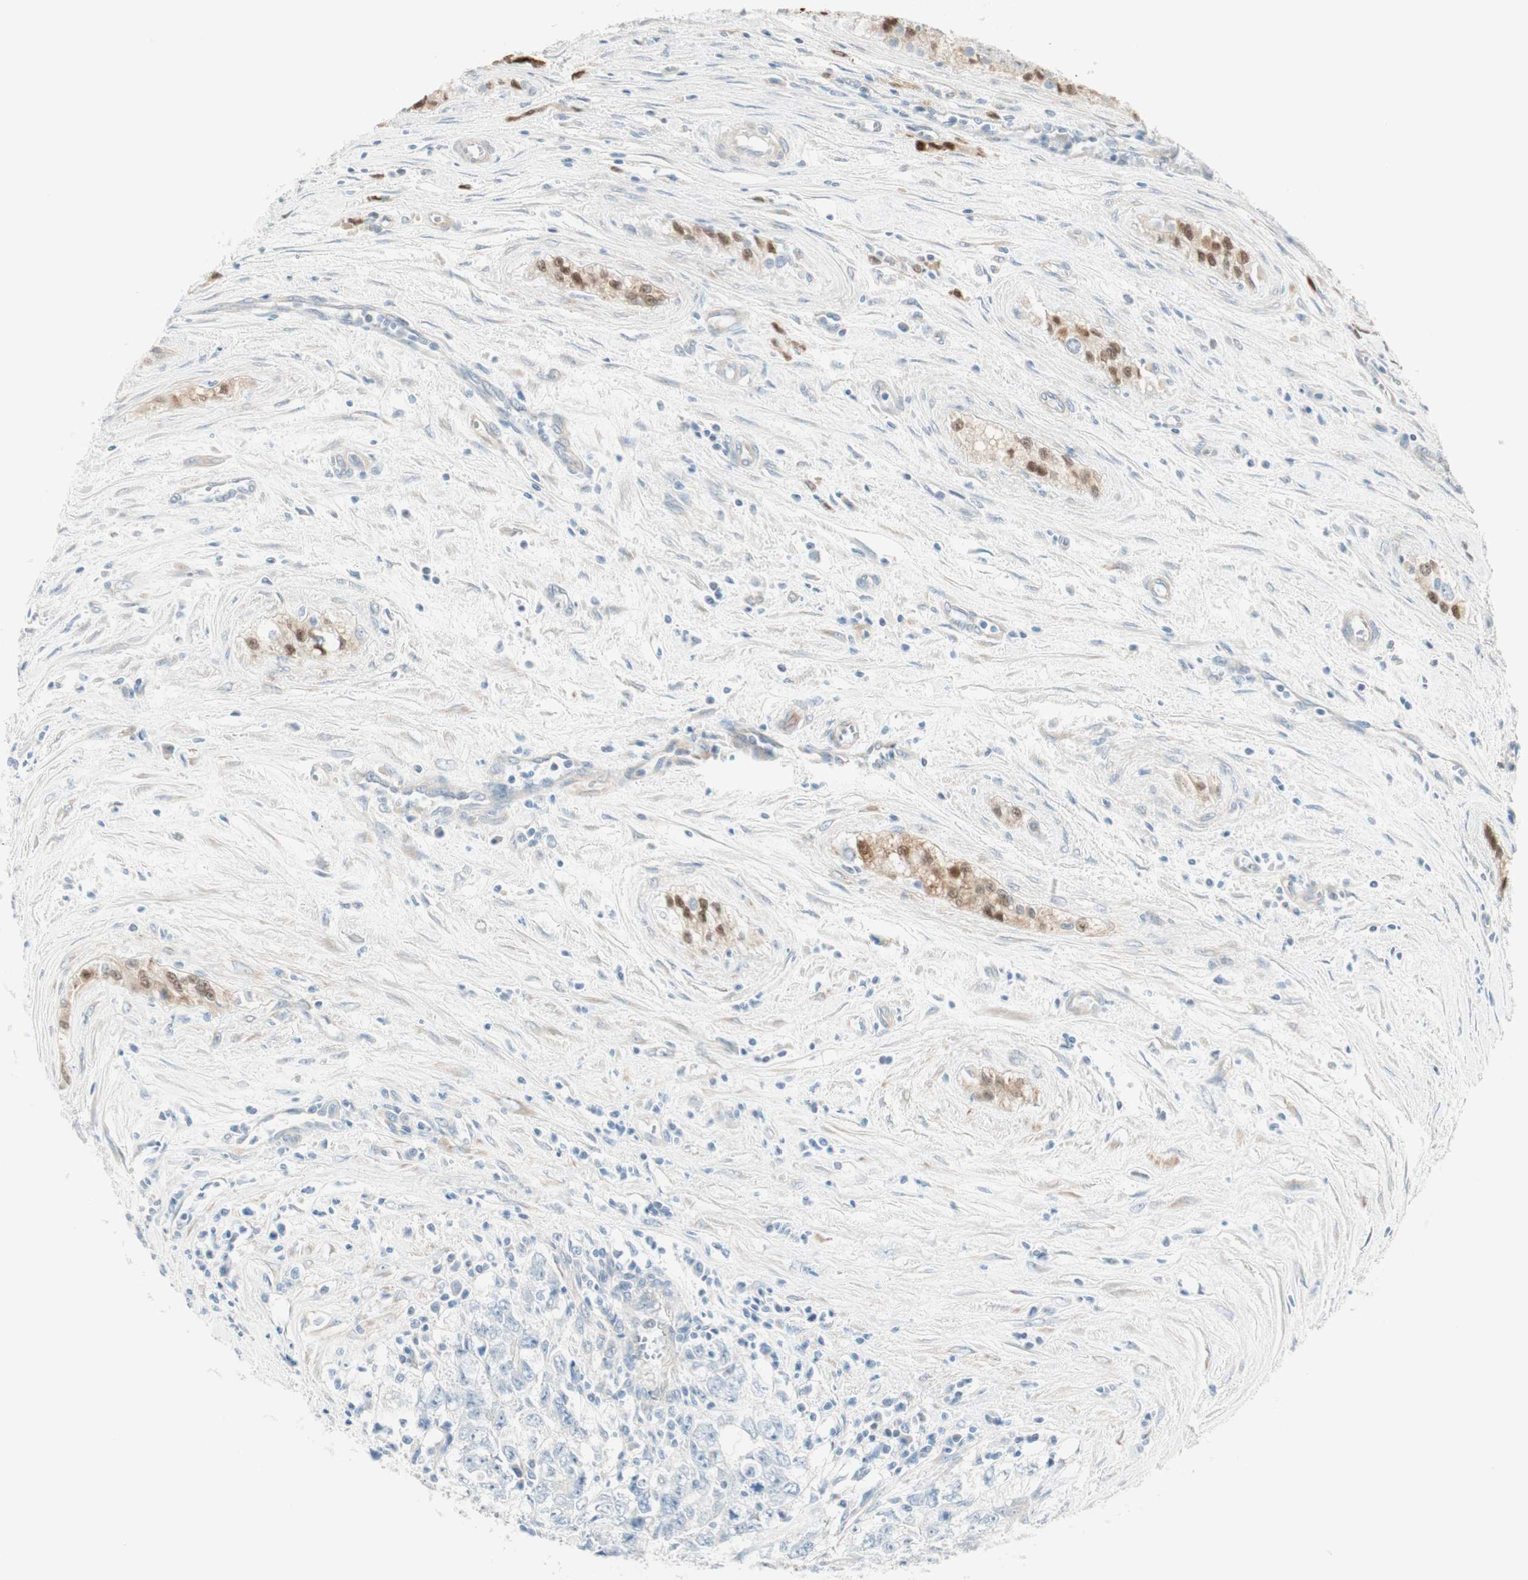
{"staining": {"intensity": "negative", "quantity": "none", "location": "none"}, "tissue": "testis cancer", "cell_type": "Tumor cells", "image_type": "cancer", "snomed": [{"axis": "morphology", "description": "Carcinoma, Embryonal, NOS"}, {"axis": "topography", "description": "Testis"}], "caption": "Immunohistochemistry of human testis cancer (embryonal carcinoma) demonstrates no positivity in tumor cells.", "gene": "CDK3", "patient": {"sex": "male", "age": 28}}